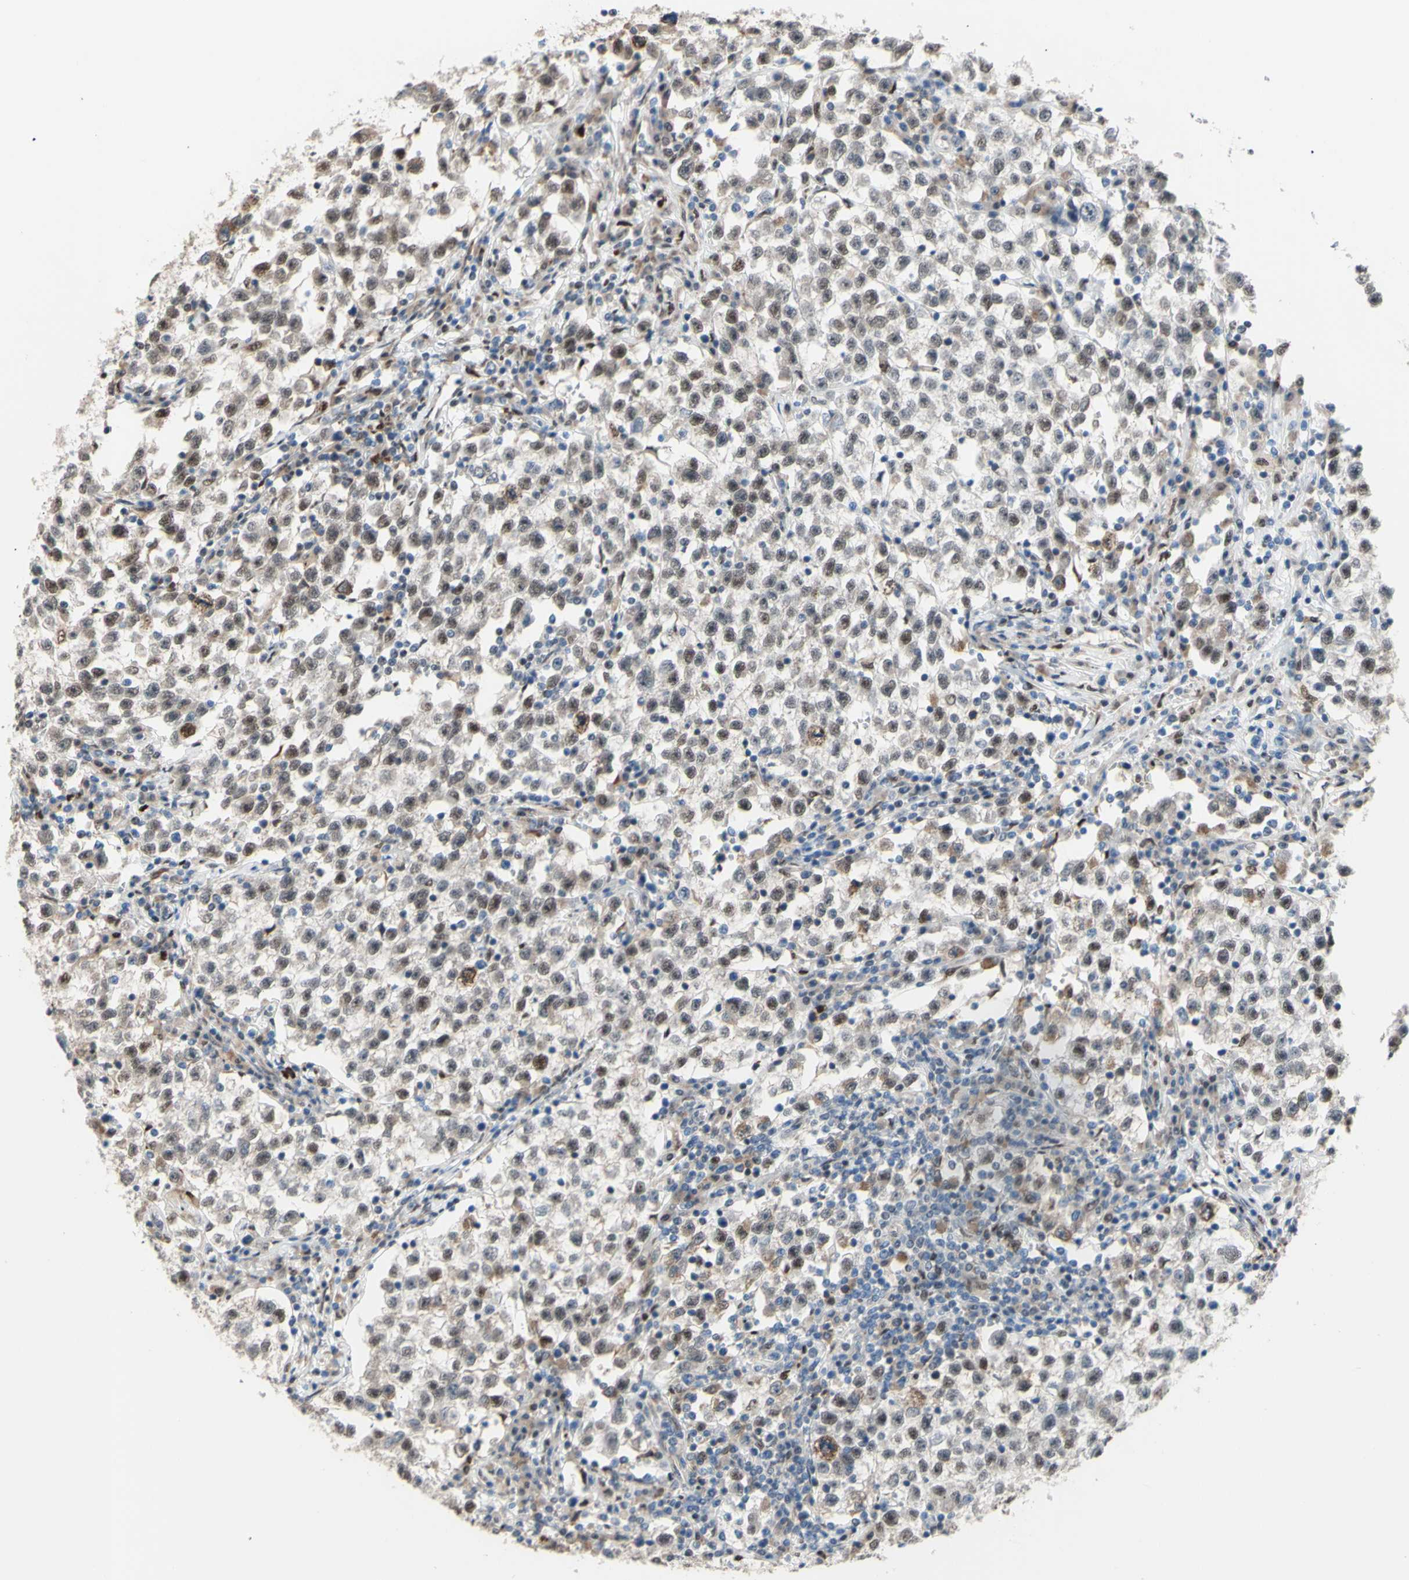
{"staining": {"intensity": "moderate", "quantity": "25%-75%", "location": "cytoplasmic/membranous,nuclear"}, "tissue": "testis cancer", "cell_type": "Tumor cells", "image_type": "cancer", "snomed": [{"axis": "morphology", "description": "Seminoma, NOS"}, {"axis": "topography", "description": "Testis"}], "caption": "Immunohistochemistry histopathology image of neoplastic tissue: testis cancer (seminoma) stained using immunohistochemistry (IHC) exhibits medium levels of moderate protein expression localized specifically in the cytoplasmic/membranous and nuclear of tumor cells, appearing as a cytoplasmic/membranous and nuclear brown color.", "gene": "EED", "patient": {"sex": "male", "age": 22}}